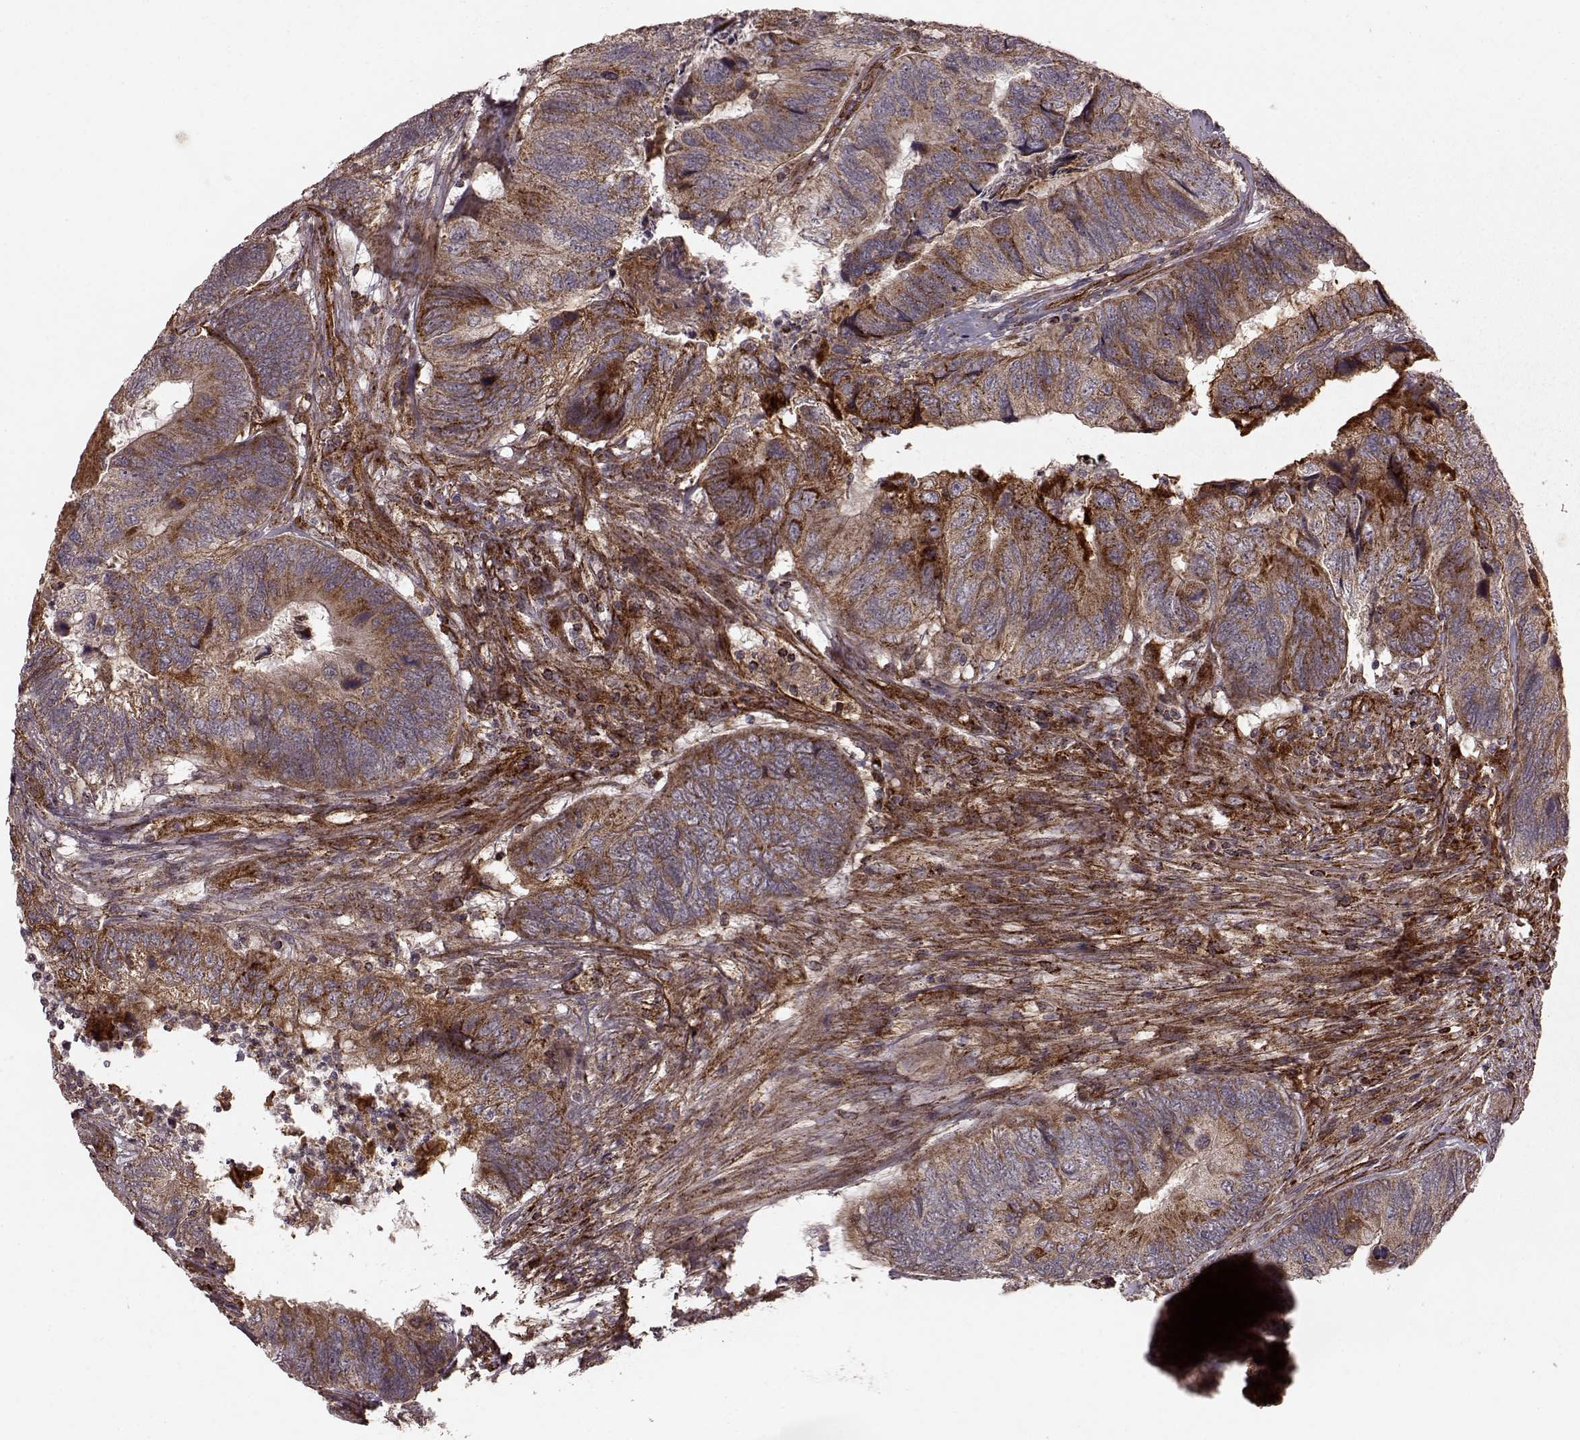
{"staining": {"intensity": "moderate", "quantity": "<25%", "location": "cytoplasmic/membranous"}, "tissue": "colorectal cancer", "cell_type": "Tumor cells", "image_type": "cancer", "snomed": [{"axis": "morphology", "description": "Adenocarcinoma, NOS"}, {"axis": "topography", "description": "Colon"}], "caption": "Immunohistochemistry (IHC) (DAB) staining of colorectal cancer reveals moderate cytoplasmic/membranous protein staining in about <25% of tumor cells.", "gene": "FXN", "patient": {"sex": "female", "age": 67}}